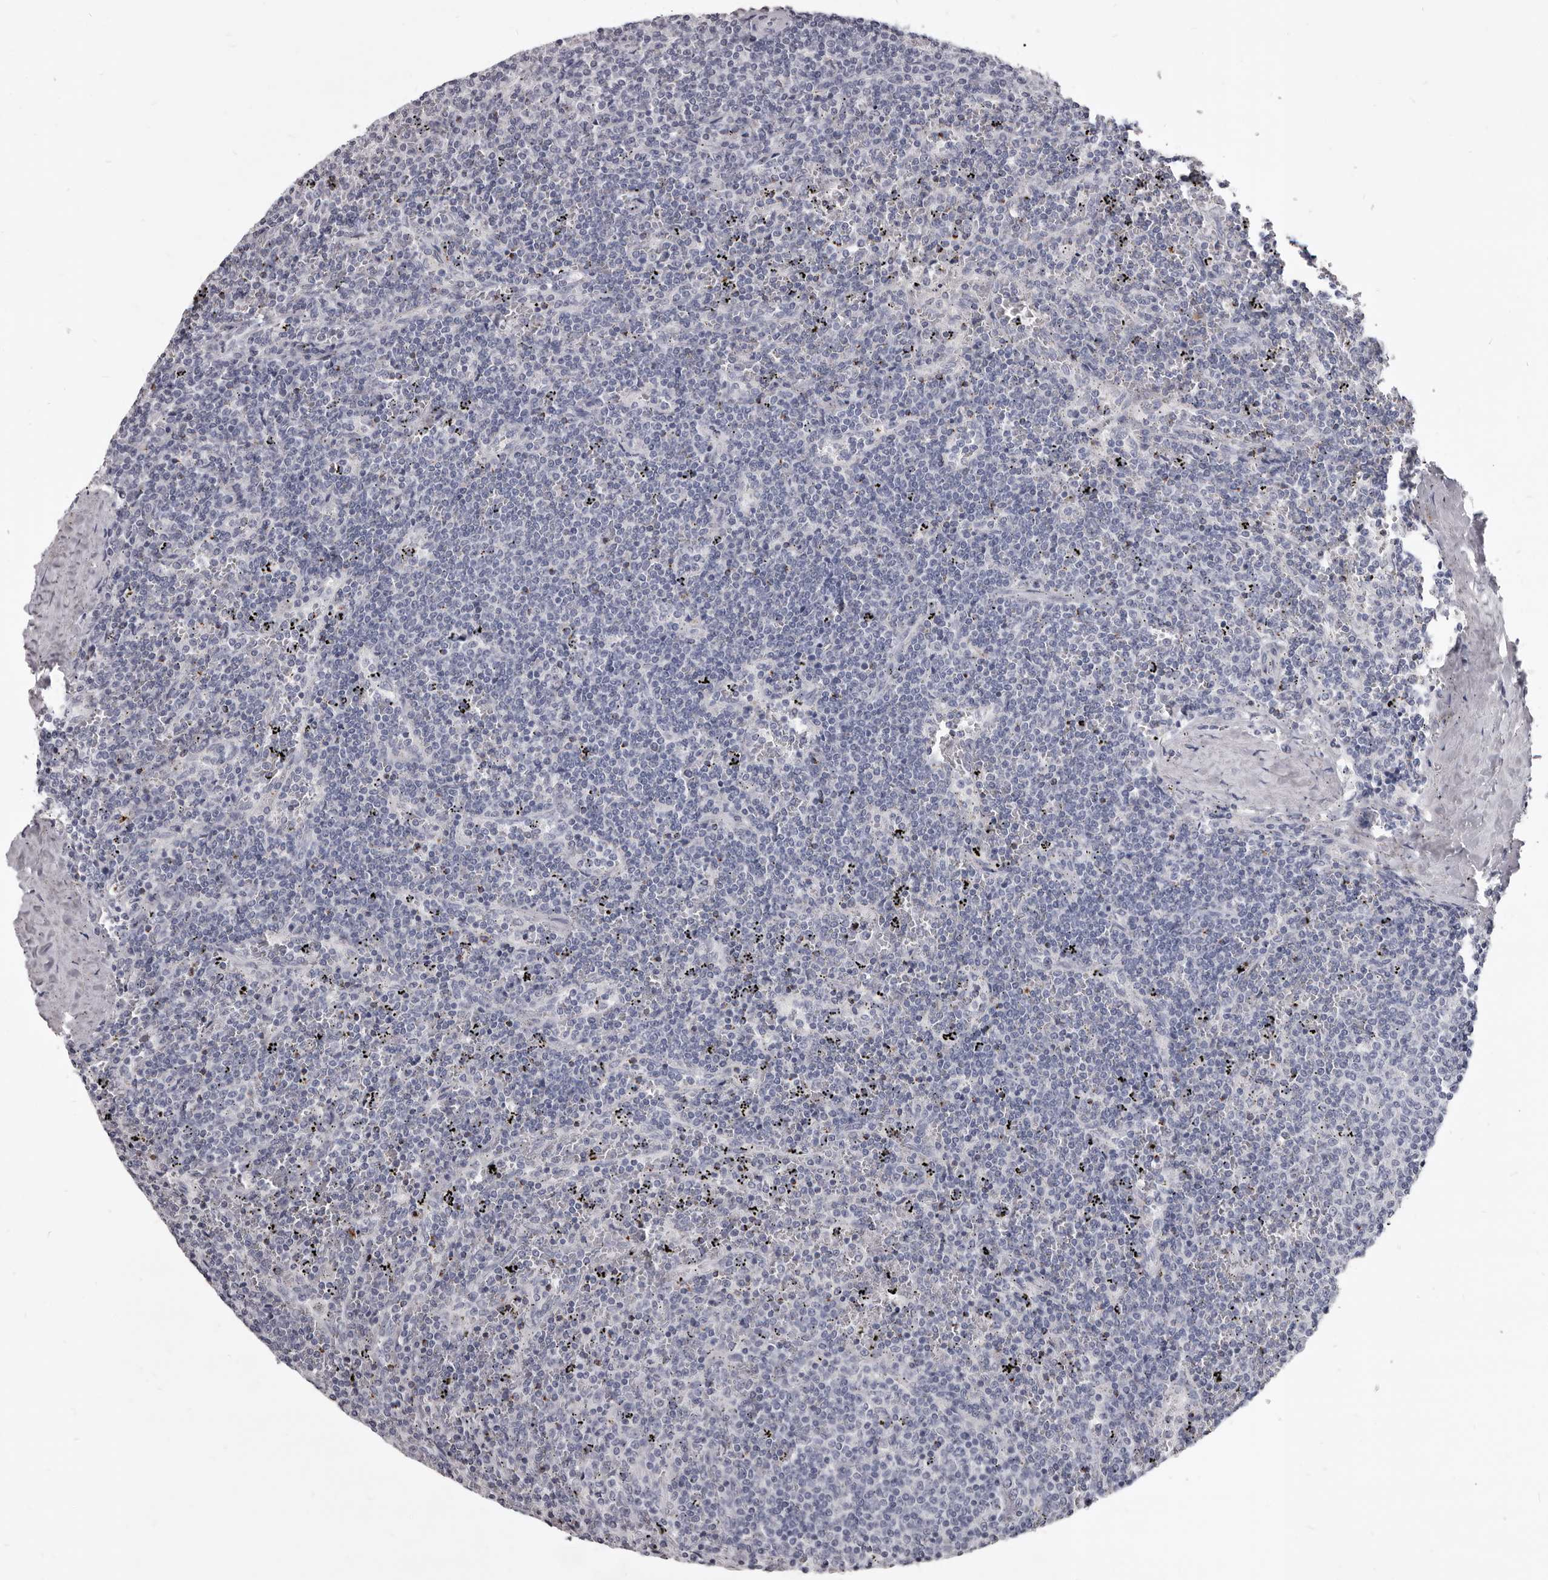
{"staining": {"intensity": "negative", "quantity": "none", "location": "none"}, "tissue": "lymphoma", "cell_type": "Tumor cells", "image_type": "cancer", "snomed": [{"axis": "morphology", "description": "Malignant lymphoma, non-Hodgkin's type, Low grade"}, {"axis": "topography", "description": "Spleen"}], "caption": "An immunohistochemistry micrograph of lymphoma is shown. There is no staining in tumor cells of lymphoma.", "gene": "GZMH", "patient": {"sex": "female", "age": 50}}